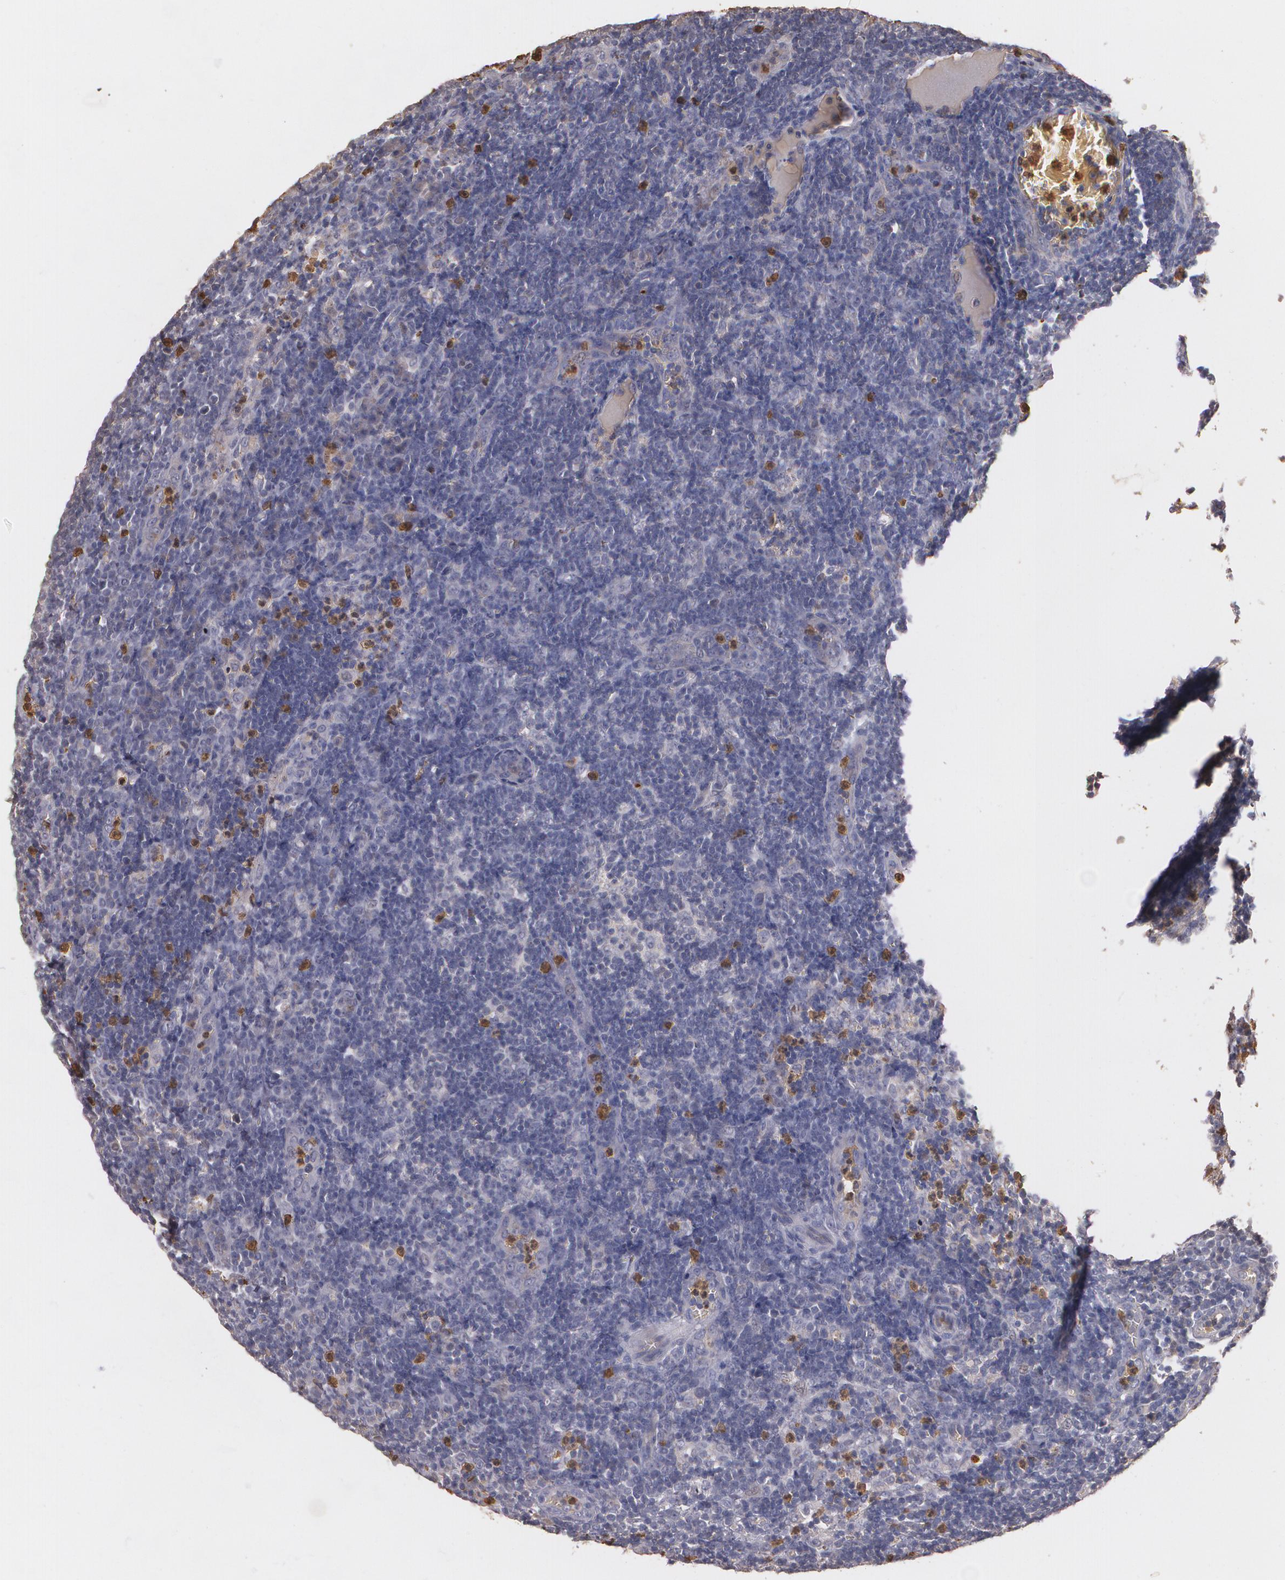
{"staining": {"intensity": "strong", "quantity": "<25%", "location": "cytoplasmic/membranous"}, "tissue": "lymph node", "cell_type": "Non-germinal center cells", "image_type": "normal", "snomed": [{"axis": "morphology", "description": "Normal tissue, NOS"}, {"axis": "morphology", "description": "Inflammation, NOS"}, {"axis": "topography", "description": "Lymph node"}, {"axis": "topography", "description": "Salivary gland"}], "caption": "DAB immunohistochemical staining of unremarkable lymph node displays strong cytoplasmic/membranous protein staining in about <25% of non-germinal center cells.", "gene": "PTS", "patient": {"sex": "male", "age": 3}}